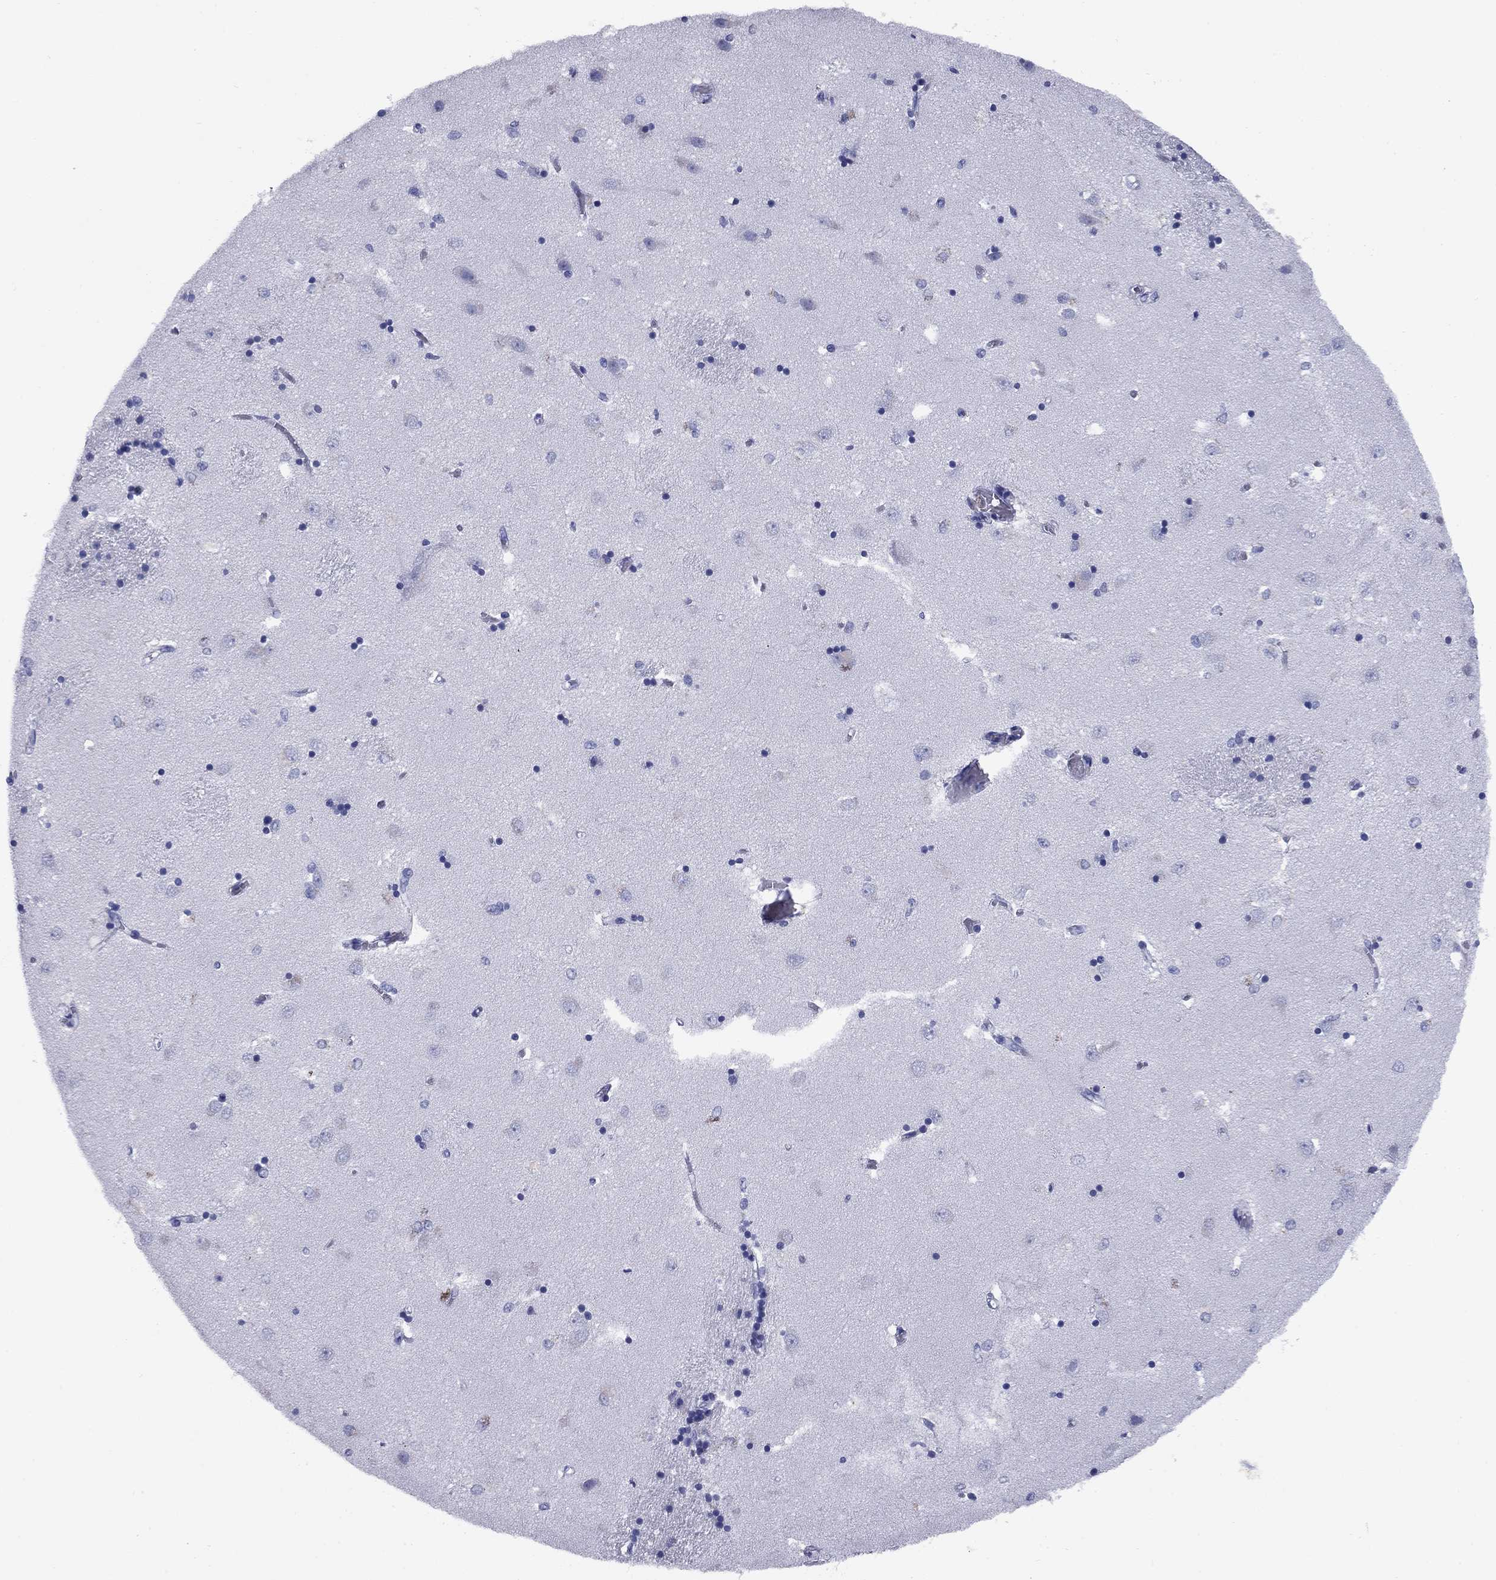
{"staining": {"intensity": "negative", "quantity": "none", "location": "none"}, "tissue": "caudate", "cell_type": "Glial cells", "image_type": "normal", "snomed": [{"axis": "morphology", "description": "Normal tissue, NOS"}, {"axis": "topography", "description": "Lateral ventricle wall"}], "caption": "Immunohistochemical staining of normal human caudate demonstrates no significant expression in glial cells.", "gene": "NPPA", "patient": {"sex": "male", "age": 54}}